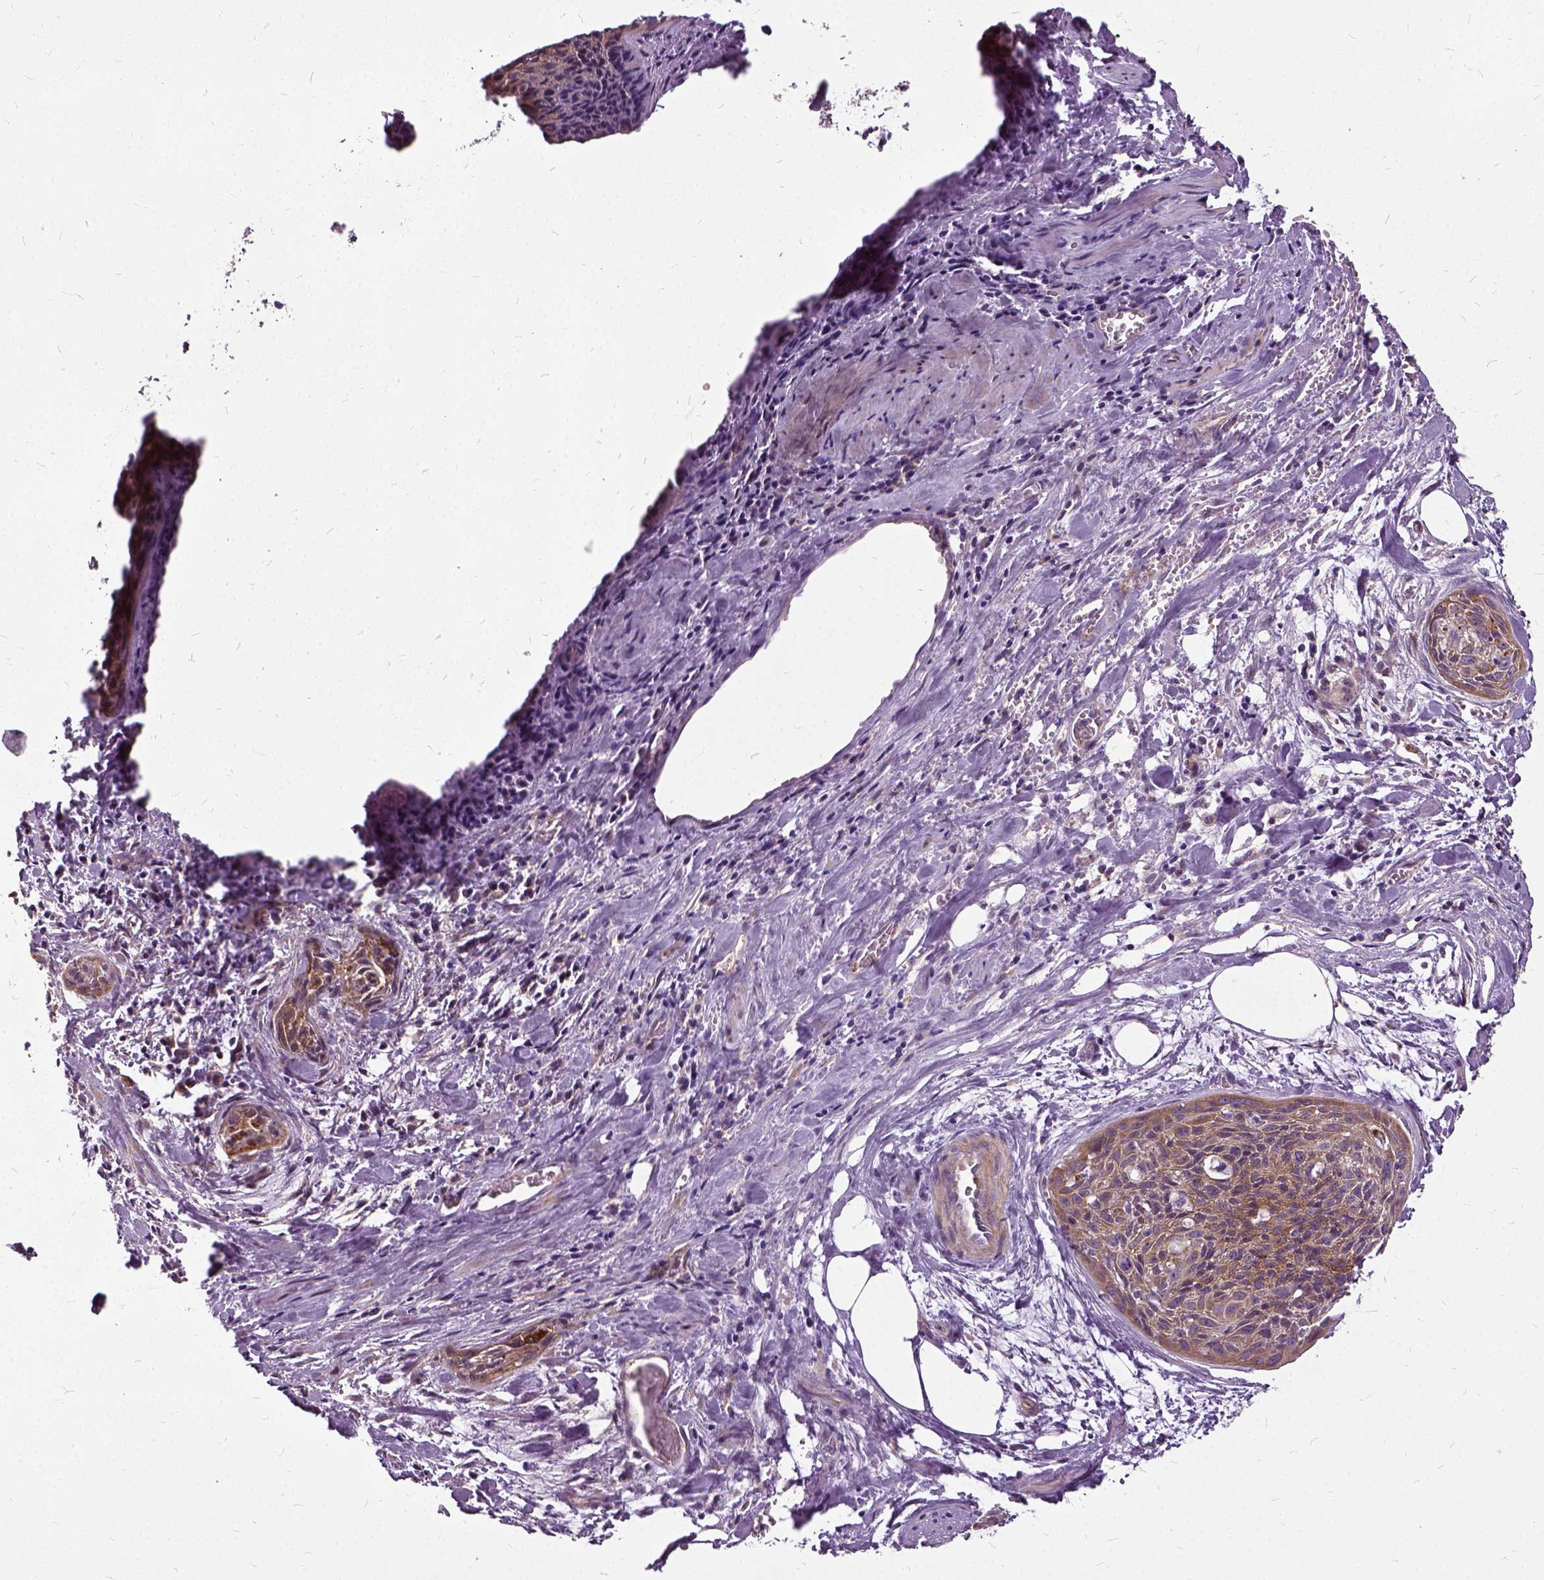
{"staining": {"intensity": "moderate", "quantity": ">75%", "location": "cytoplasmic/membranous"}, "tissue": "cervical cancer", "cell_type": "Tumor cells", "image_type": "cancer", "snomed": [{"axis": "morphology", "description": "Squamous cell carcinoma, NOS"}, {"axis": "topography", "description": "Cervix"}], "caption": "Protein expression analysis of human squamous cell carcinoma (cervical) reveals moderate cytoplasmic/membranous expression in about >75% of tumor cells.", "gene": "ILRUN", "patient": {"sex": "female", "age": 55}}